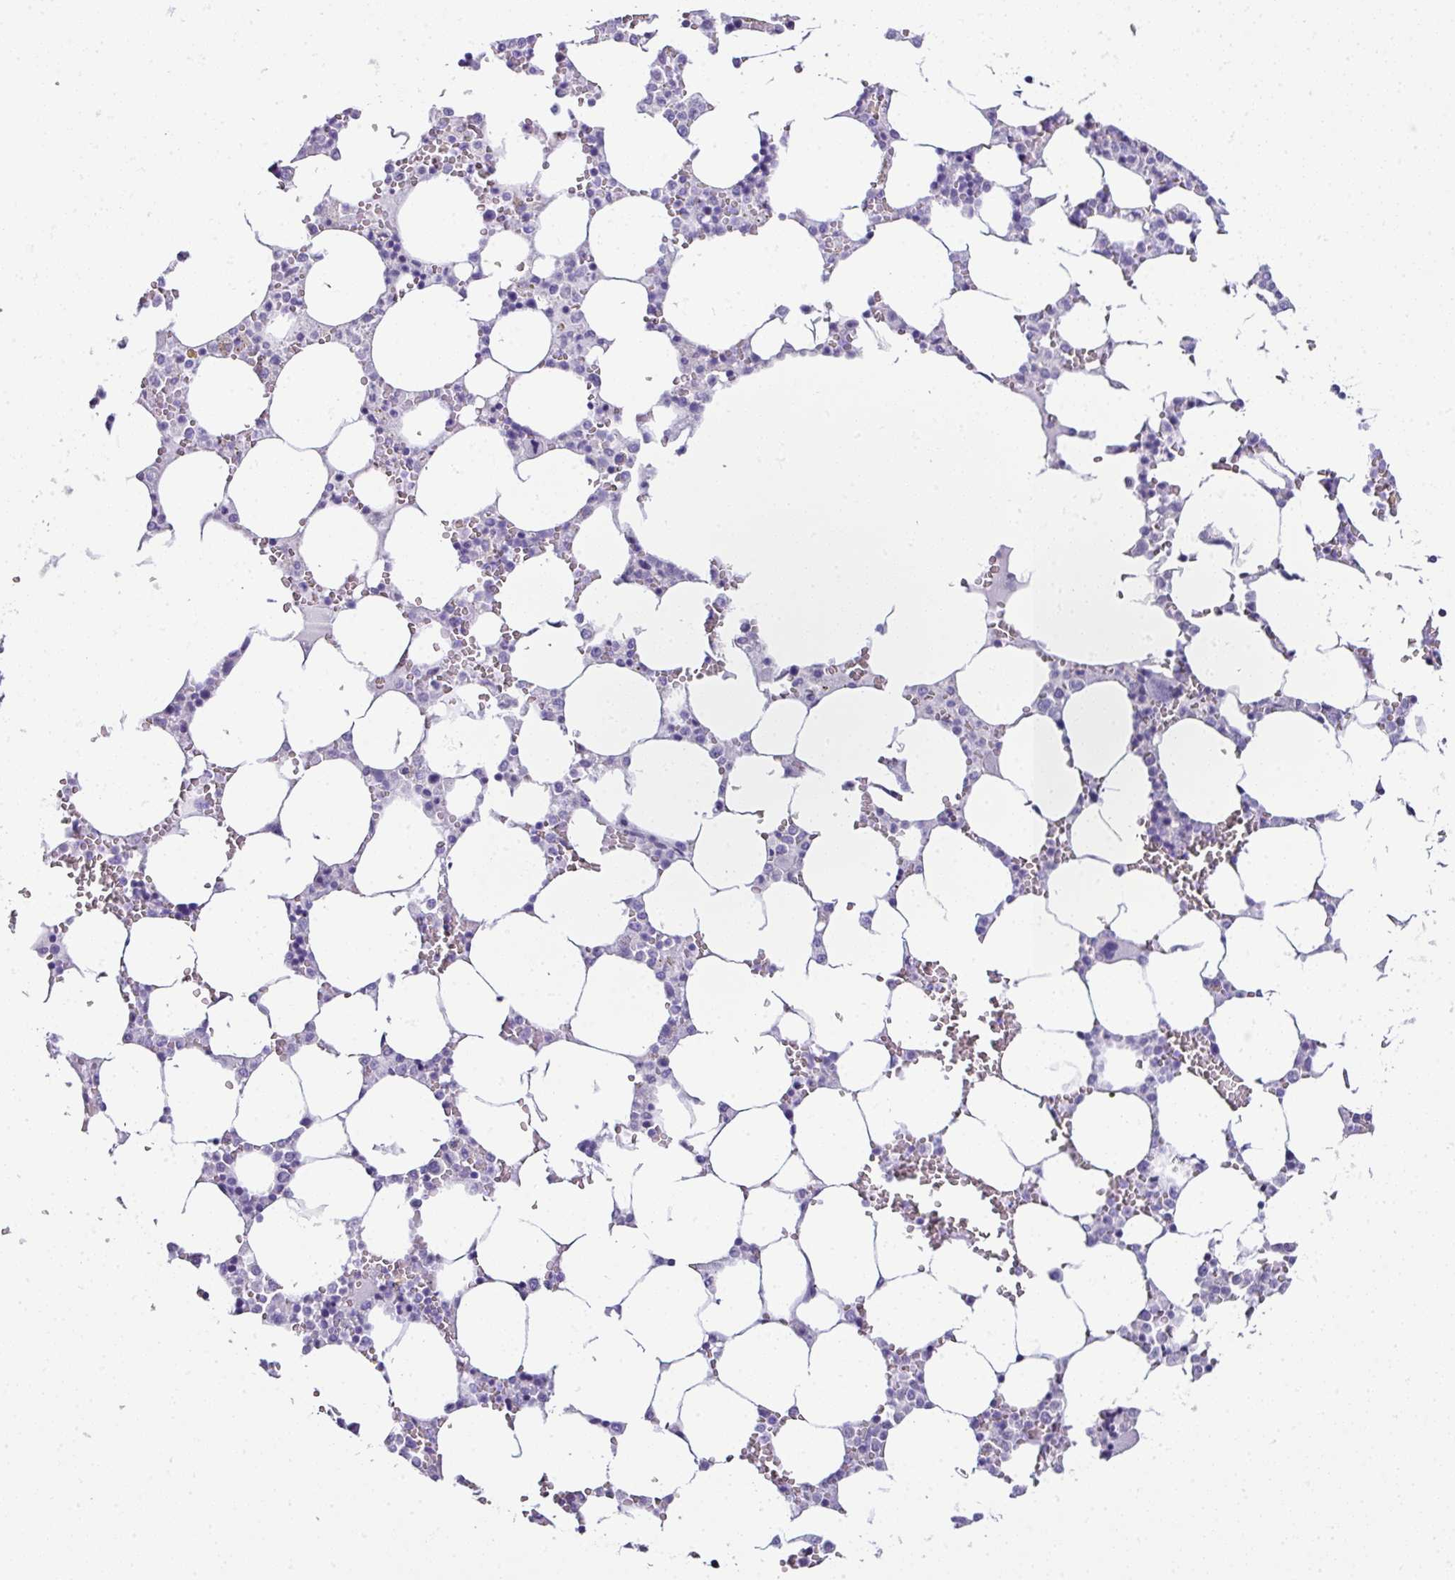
{"staining": {"intensity": "negative", "quantity": "none", "location": "none"}, "tissue": "bone marrow", "cell_type": "Hematopoietic cells", "image_type": "normal", "snomed": [{"axis": "morphology", "description": "Normal tissue, NOS"}, {"axis": "topography", "description": "Bone marrow"}], "caption": "DAB immunohistochemical staining of benign bone marrow shows no significant expression in hematopoietic cells. (DAB immunohistochemistry (IHC) with hematoxylin counter stain).", "gene": "NAPSA", "patient": {"sex": "male", "age": 64}}